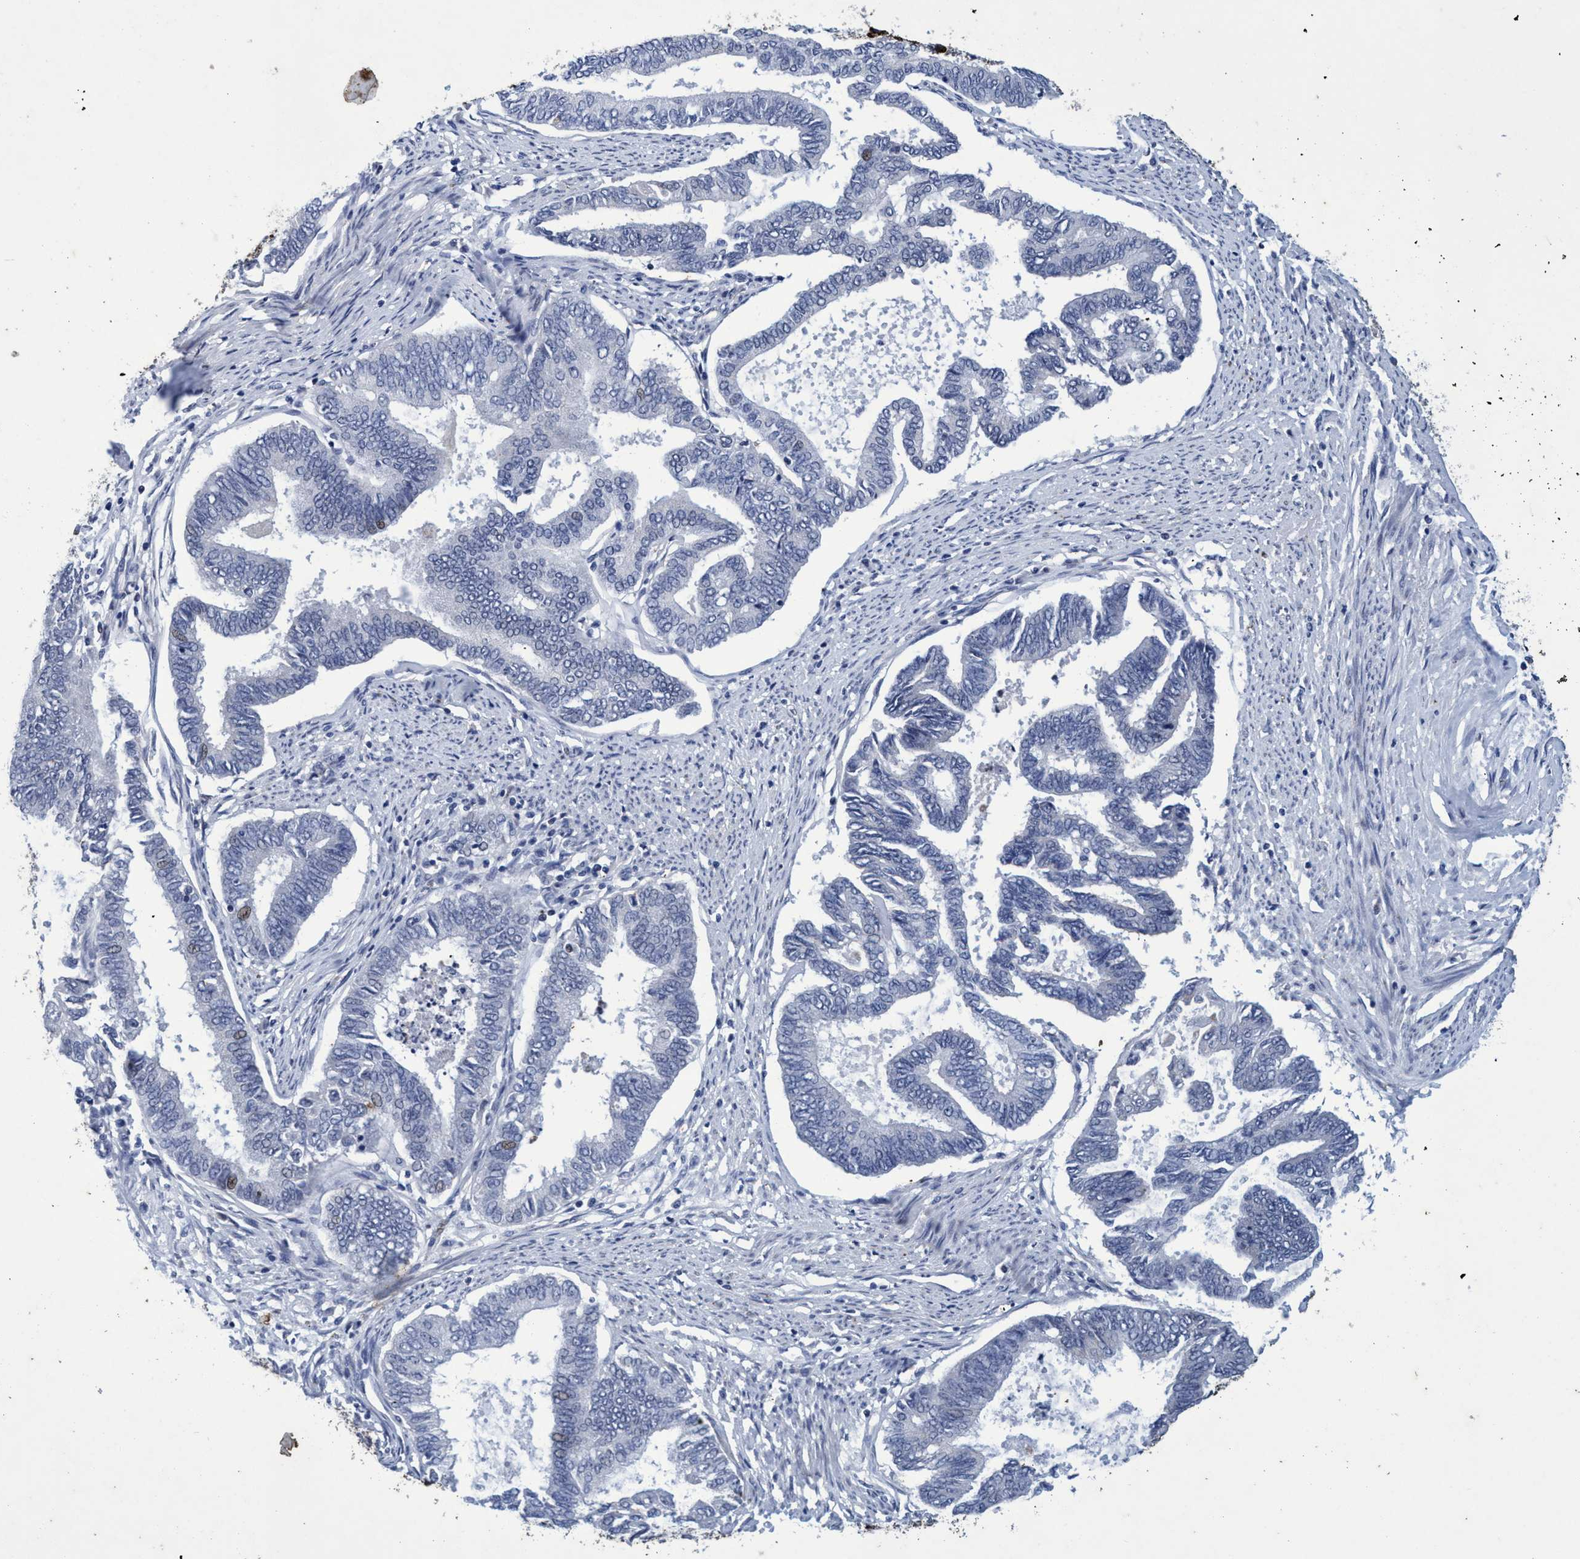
{"staining": {"intensity": "weak", "quantity": "<25%", "location": "nuclear"}, "tissue": "endometrial cancer", "cell_type": "Tumor cells", "image_type": "cancer", "snomed": [{"axis": "morphology", "description": "Adenocarcinoma, NOS"}, {"axis": "topography", "description": "Endometrium"}], "caption": "Tumor cells are negative for brown protein staining in endometrial cancer (adenocarcinoma).", "gene": "GRB14", "patient": {"sex": "female", "age": 86}}